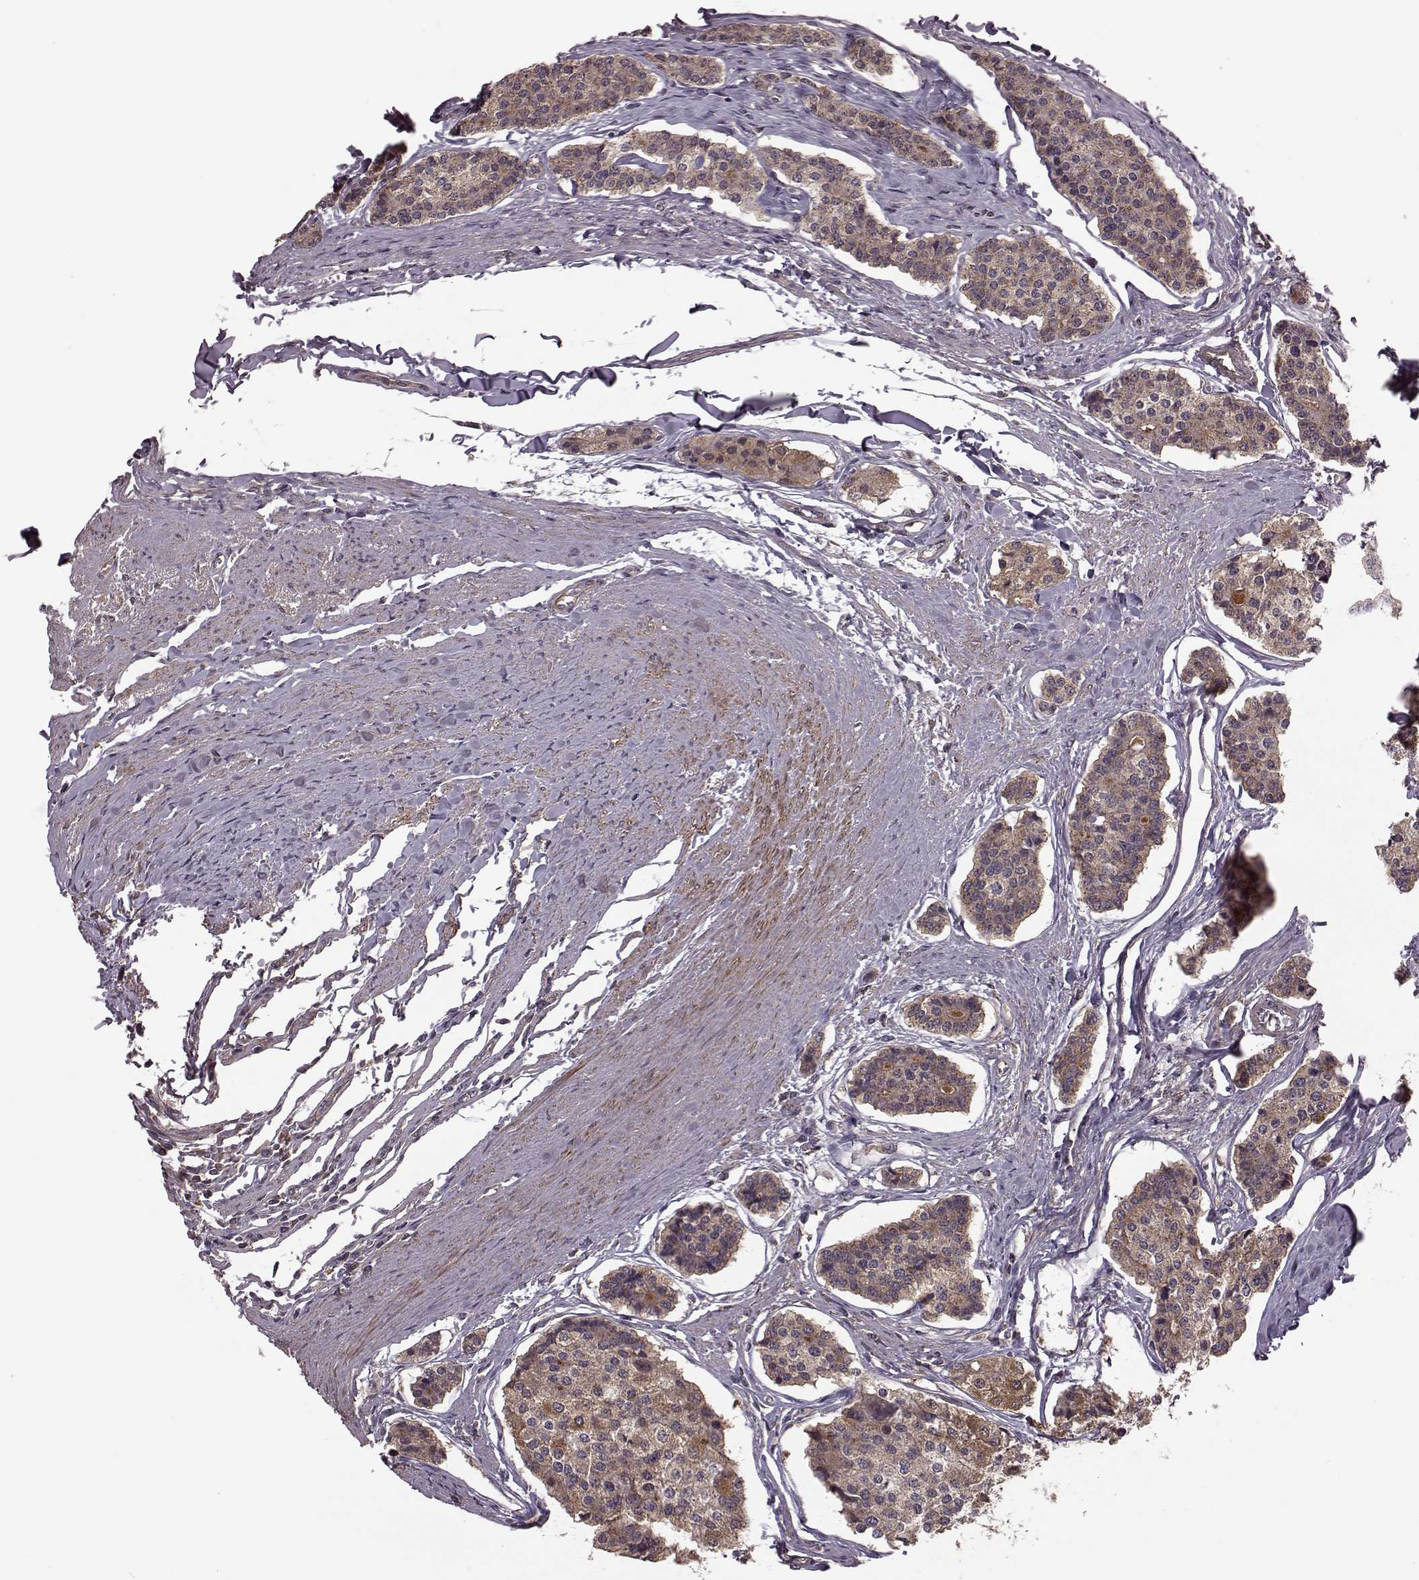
{"staining": {"intensity": "strong", "quantity": "25%-75%", "location": "cytoplasmic/membranous"}, "tissue": "carcinoid", "cell_type": "Tumor cells", "image_type": "cancer", "snomed": [{"axis": "morphology", "description": "Carcinoid, malignant, NOS"}, {"axis": "topography", "description": "Small intestine"}], "caption": "Protein staining exhibits strong cytoplasmic/membranous staining in approximately 25%-75% of tumor cells in carcinoid (malignant).", "gene": "FNIP2", "patient": {"sex": "female", "age": 65}}